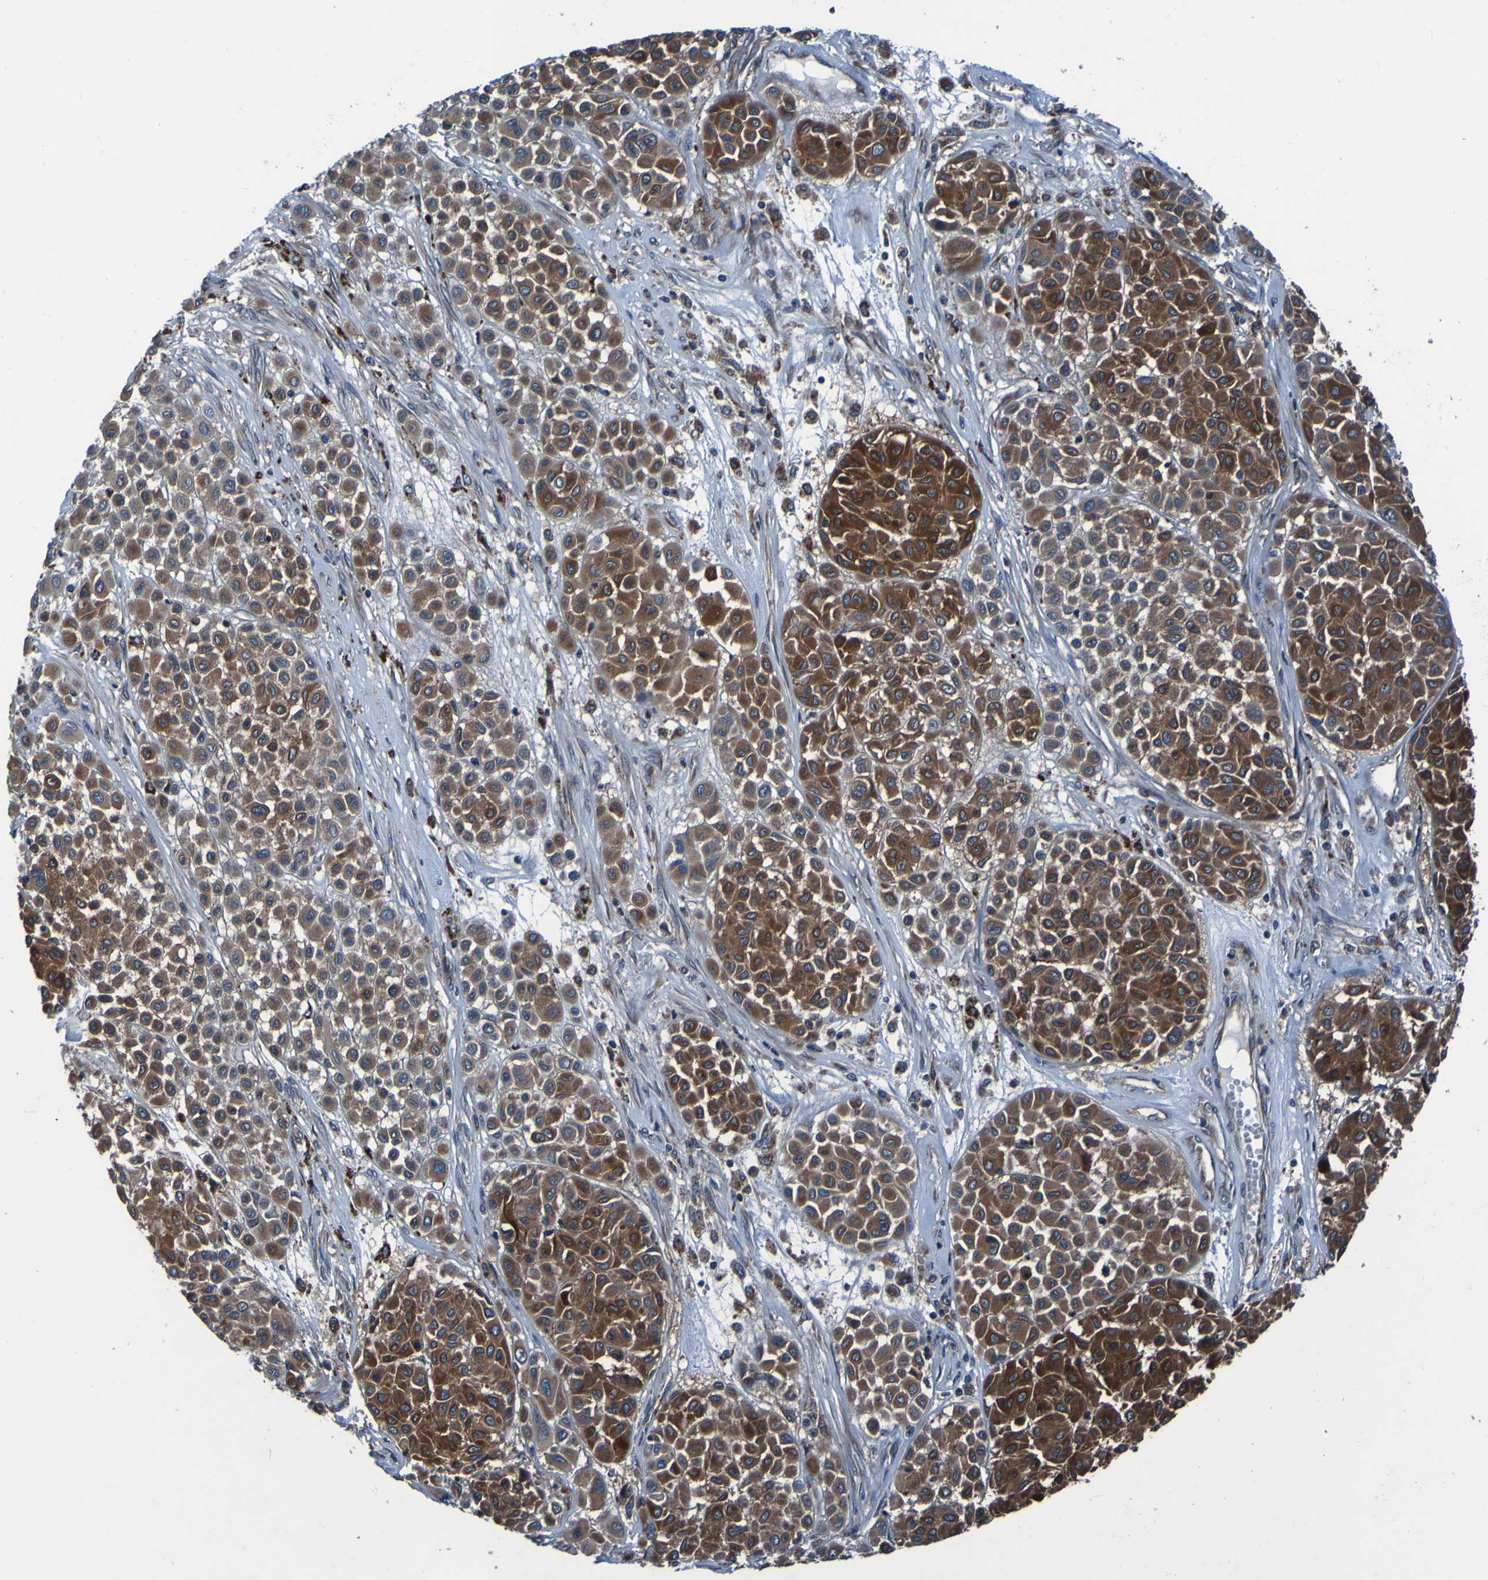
{"staining": {"intensity": "moderate", "quantity": ">75%", "location": "cytoplasmic/membranous"}, "tissue": "melanoma", "cell_type": "Tumor cells", "image_type": "cancer", "snomed": [{"axis": "morphology", "description": "Malignant melanoma, Metastatic site"}, {"axis": "topography", "description": "Soft tissue"}], "caption": "IHC (DAB (3,3'-diaminobenzidine)) staining of malignant melanoma (metastatic site) demonstrates moderate cytoplasmic/membranous protein staining in about >75% of tumor cells. The protein is stained brown, and the nuclei are stained in blue (DAB IHC with brightfield microscopy, high magnification).", "gene": "RAB5B", "patient": {"sex": "male", "age": 41}}